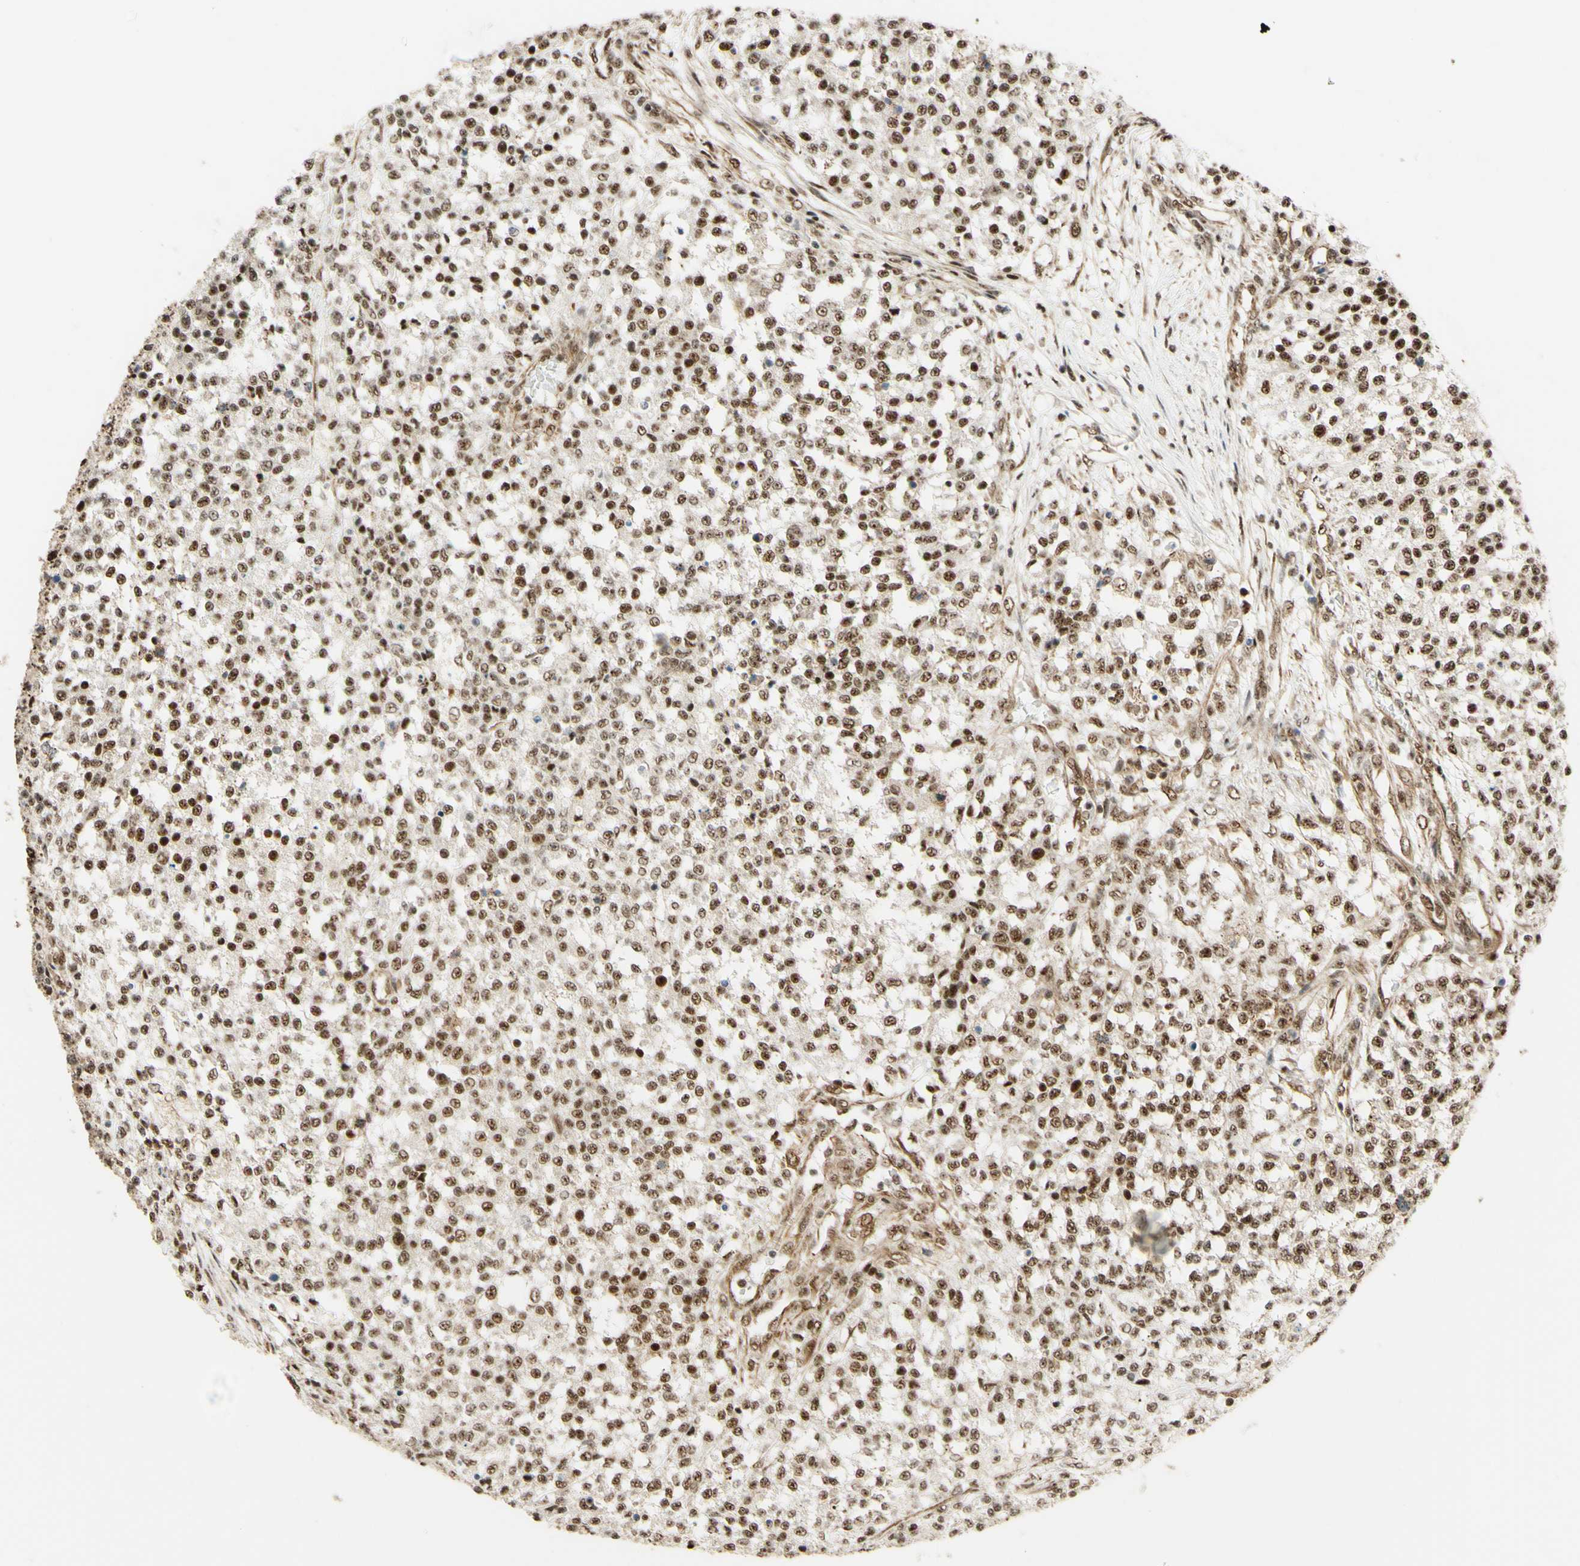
{"staining": {"intensity": "moderate", "quantity": ">75%", "location": "nuclear"}, "tissue": "testis cancer", "cell_type": "Tumor cells", "image_type": "cancer", "snomed": [{"axis": "morphology", "description": "Seminoma, NOS"}, {"axis": "topography", "description": "Testis"}], "caption": "Tumor cells reveal medium levels of moderate nuclear expression in approximately >75% of cells in human testis cancer. (Brightfield microscopy of DAB IHC at high magnification).", "gene": "SAP18", "patient": {"sex": "male", "age": 59}}